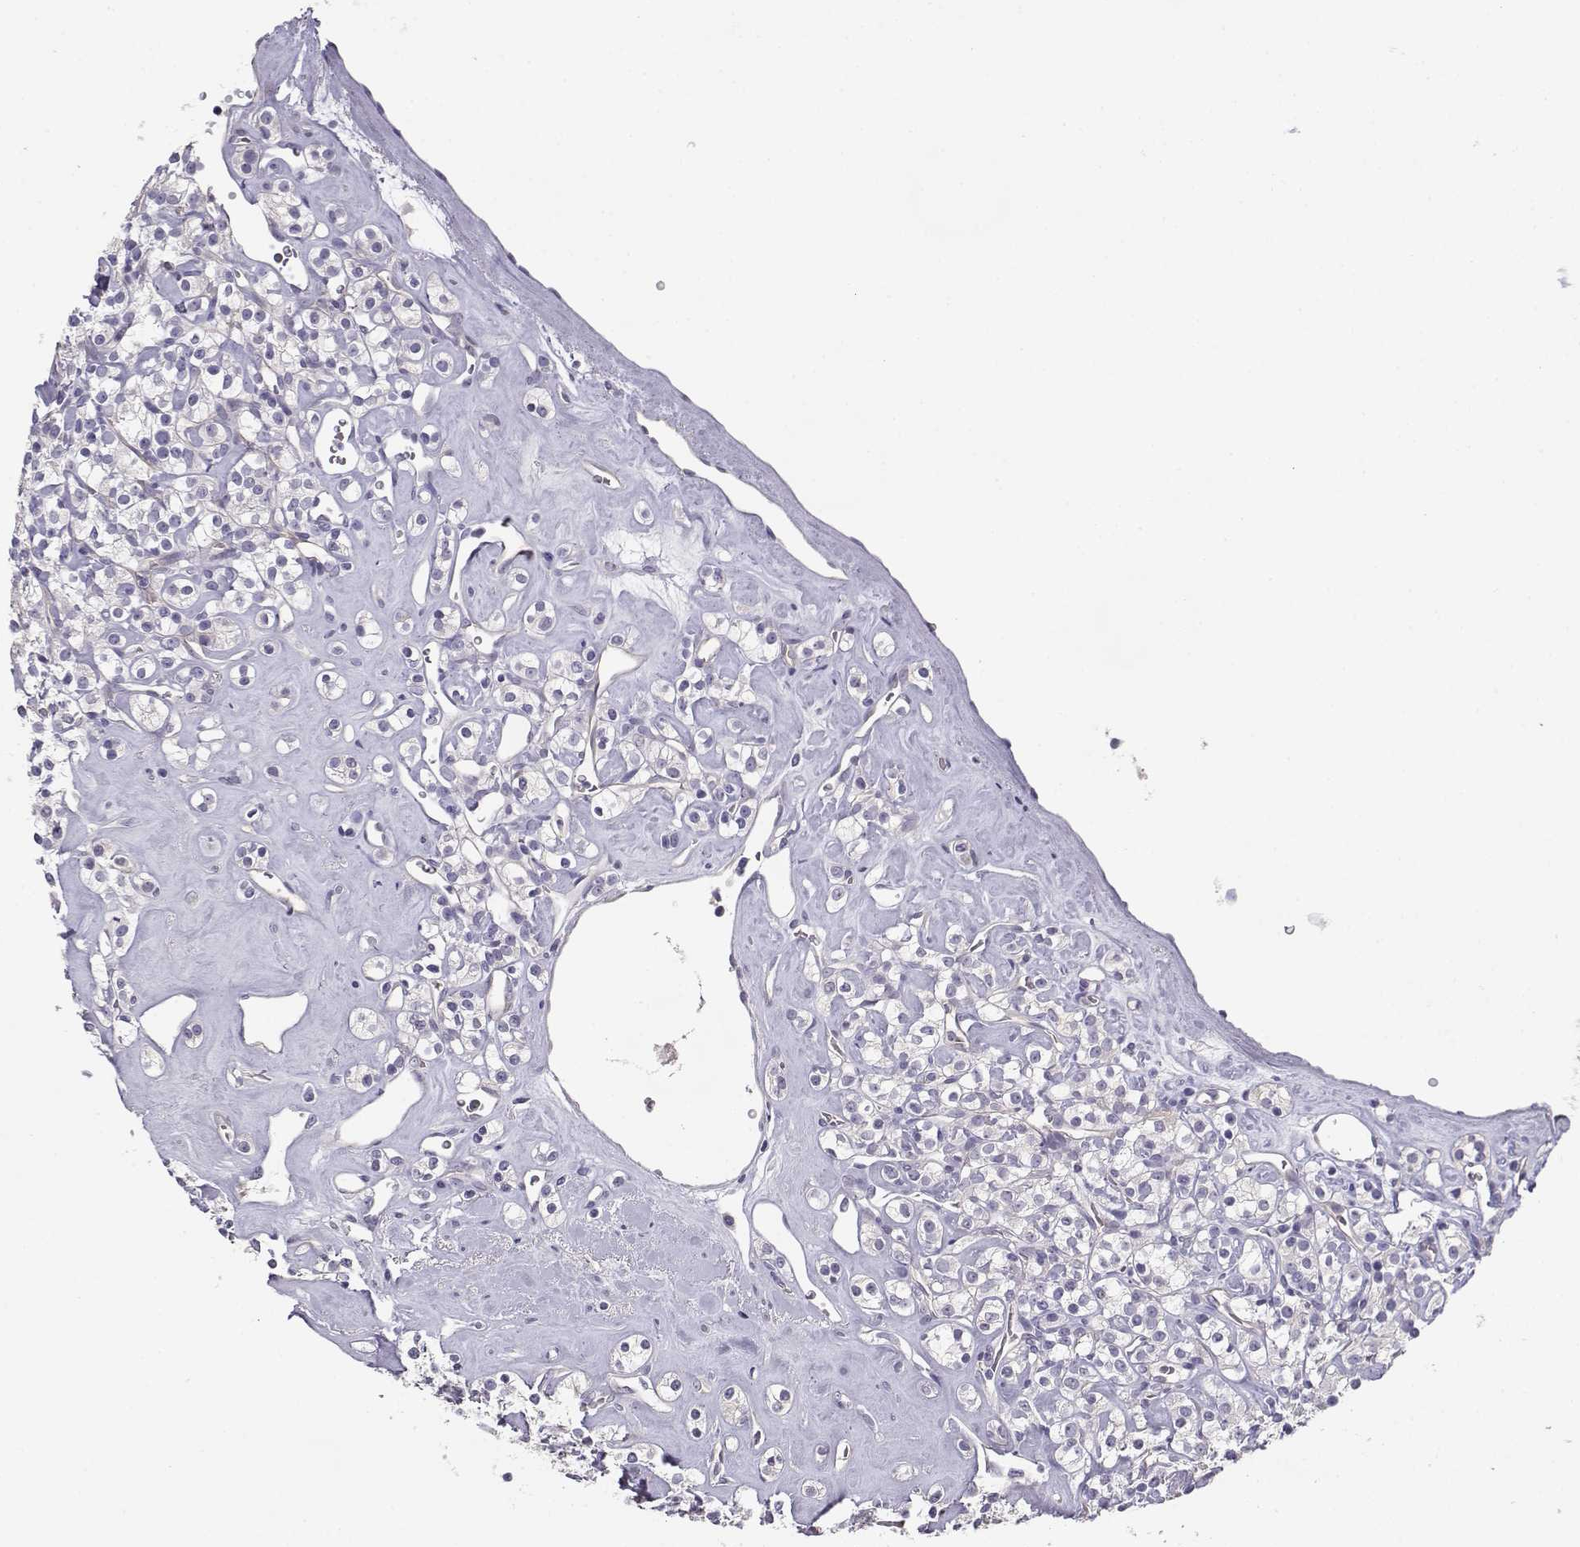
{"staining": {"intensity": "negative", "quantity": "none", "location": "none"}, "tissue": "renal cancer", "cell_type": "Tumor cells", "image_type": "cancer", "snomed": [{"axis": "morphology", "description": "Adenocarcinoma, NOS"}, {"axis": "topography", "description": "Kidney"}], "caption": "Human renal cancer (adenocarcinoma) stained for a protein using immunohistochemistry reveals no positivity in tumor cells.", "gene": "ENDOU", "patient": {"sex": "male", "age": 77}}